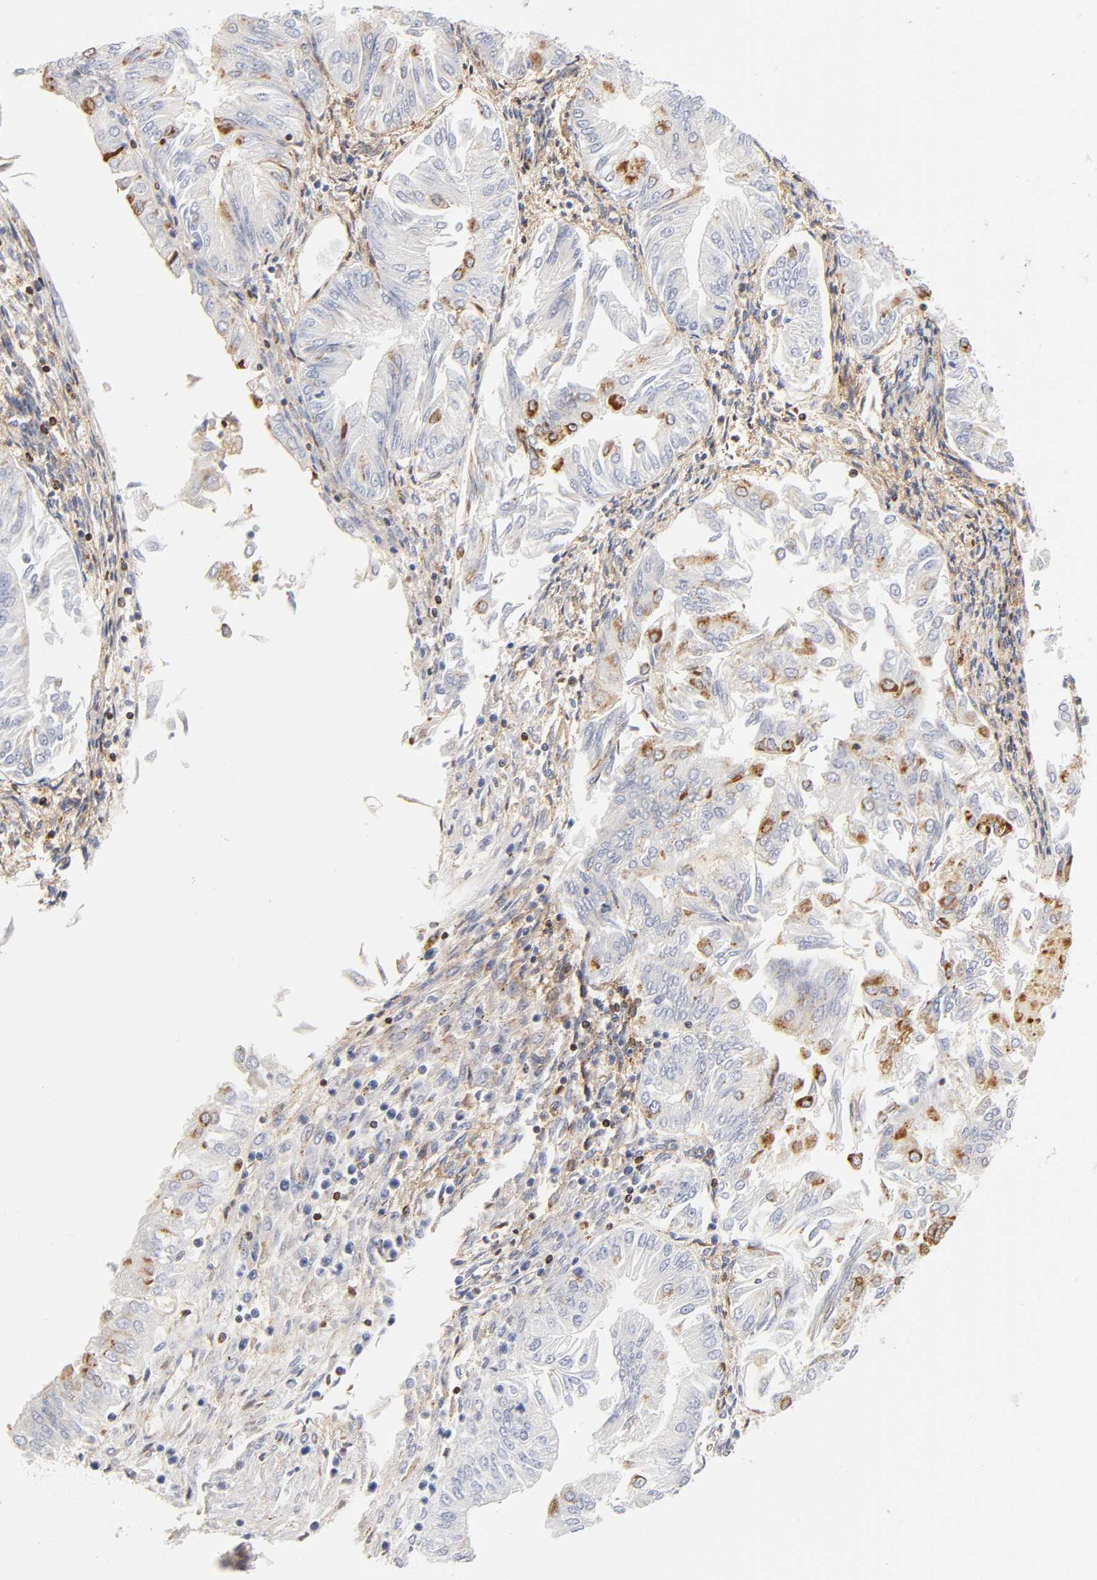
{"staining": {"intensity": "negative", "quantity": "none", "location": "none"}, "tissue": "endometrial cancer", "cell_type": "Tumor cells", "image_type": "cancer", "snomed": [{"axis": "morphology", "description": "Adenocarcinoma, NOS"}, {"axis": "topography", "description": "Endometrium"}], "caption": "The immunohistochemistry (IHC) micrograph has no significant positivity in tumor cells of endometrial cancer tissue.", "gene": "ANXA7", "patient": {"sex": "female", "age": 53}}